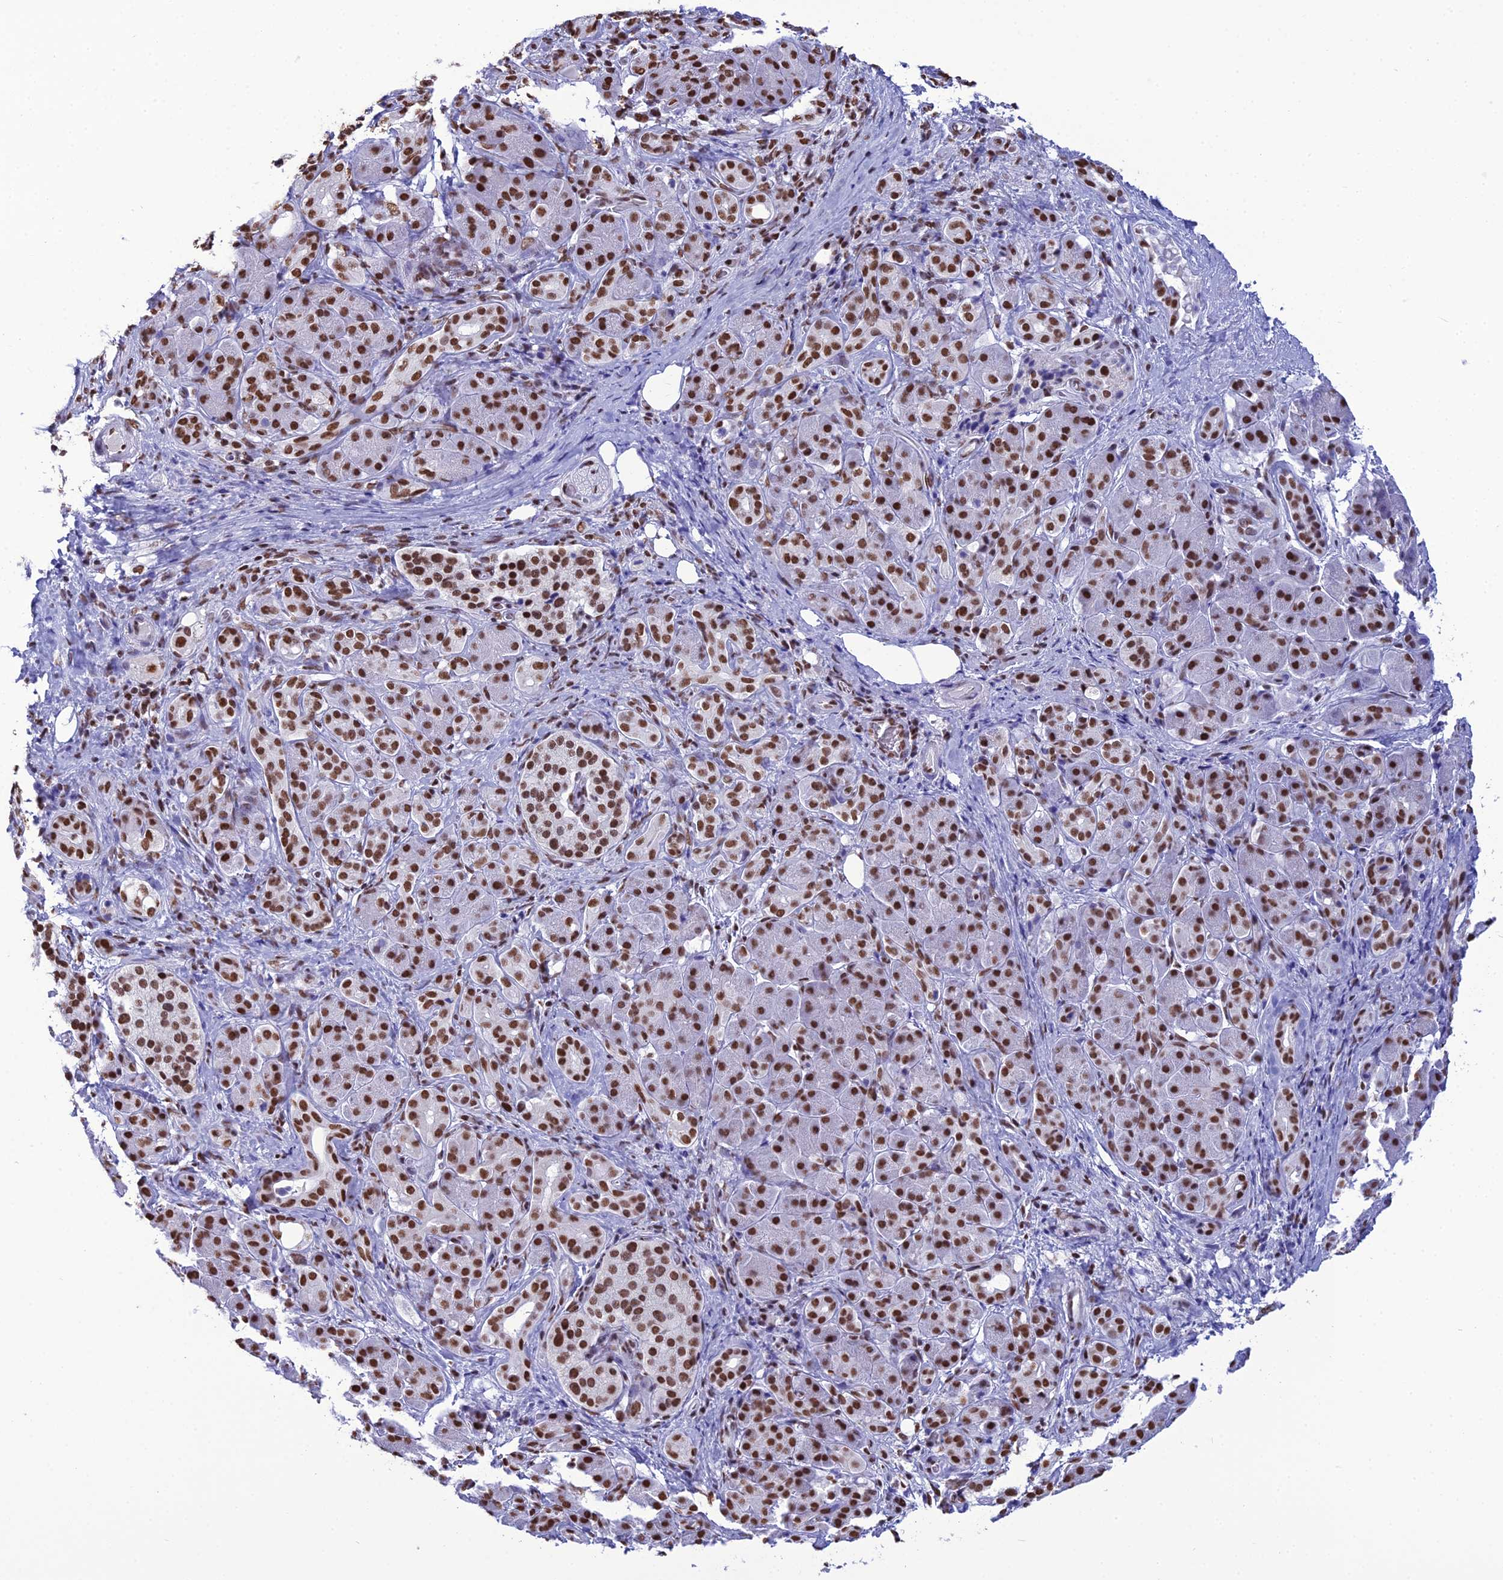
{"staining": {"intensity": "strong", "quantity": ">75%", "location": "nuclear"}, "tissue": "pancreatic cancer", "cell_type": "Tumor cells", "image_type": "cancer", "snomed": [{"axis": "morphology", "description": "Adenocarcinoma, NOS"}, {"axis": "topography", "description": "Pancreas"}], "caption": "Protein expression analysis of pancreatic adenocarcinoma displays strong nuclear positivity in approximately >75% of tumor cells. (DAB (3,3'-diaminobenzidine) IHC, brown staining for protein, blue staining for nuclei).", "gene": "PRAMEF12", "patient": {"sex": "male", "age": 78}}